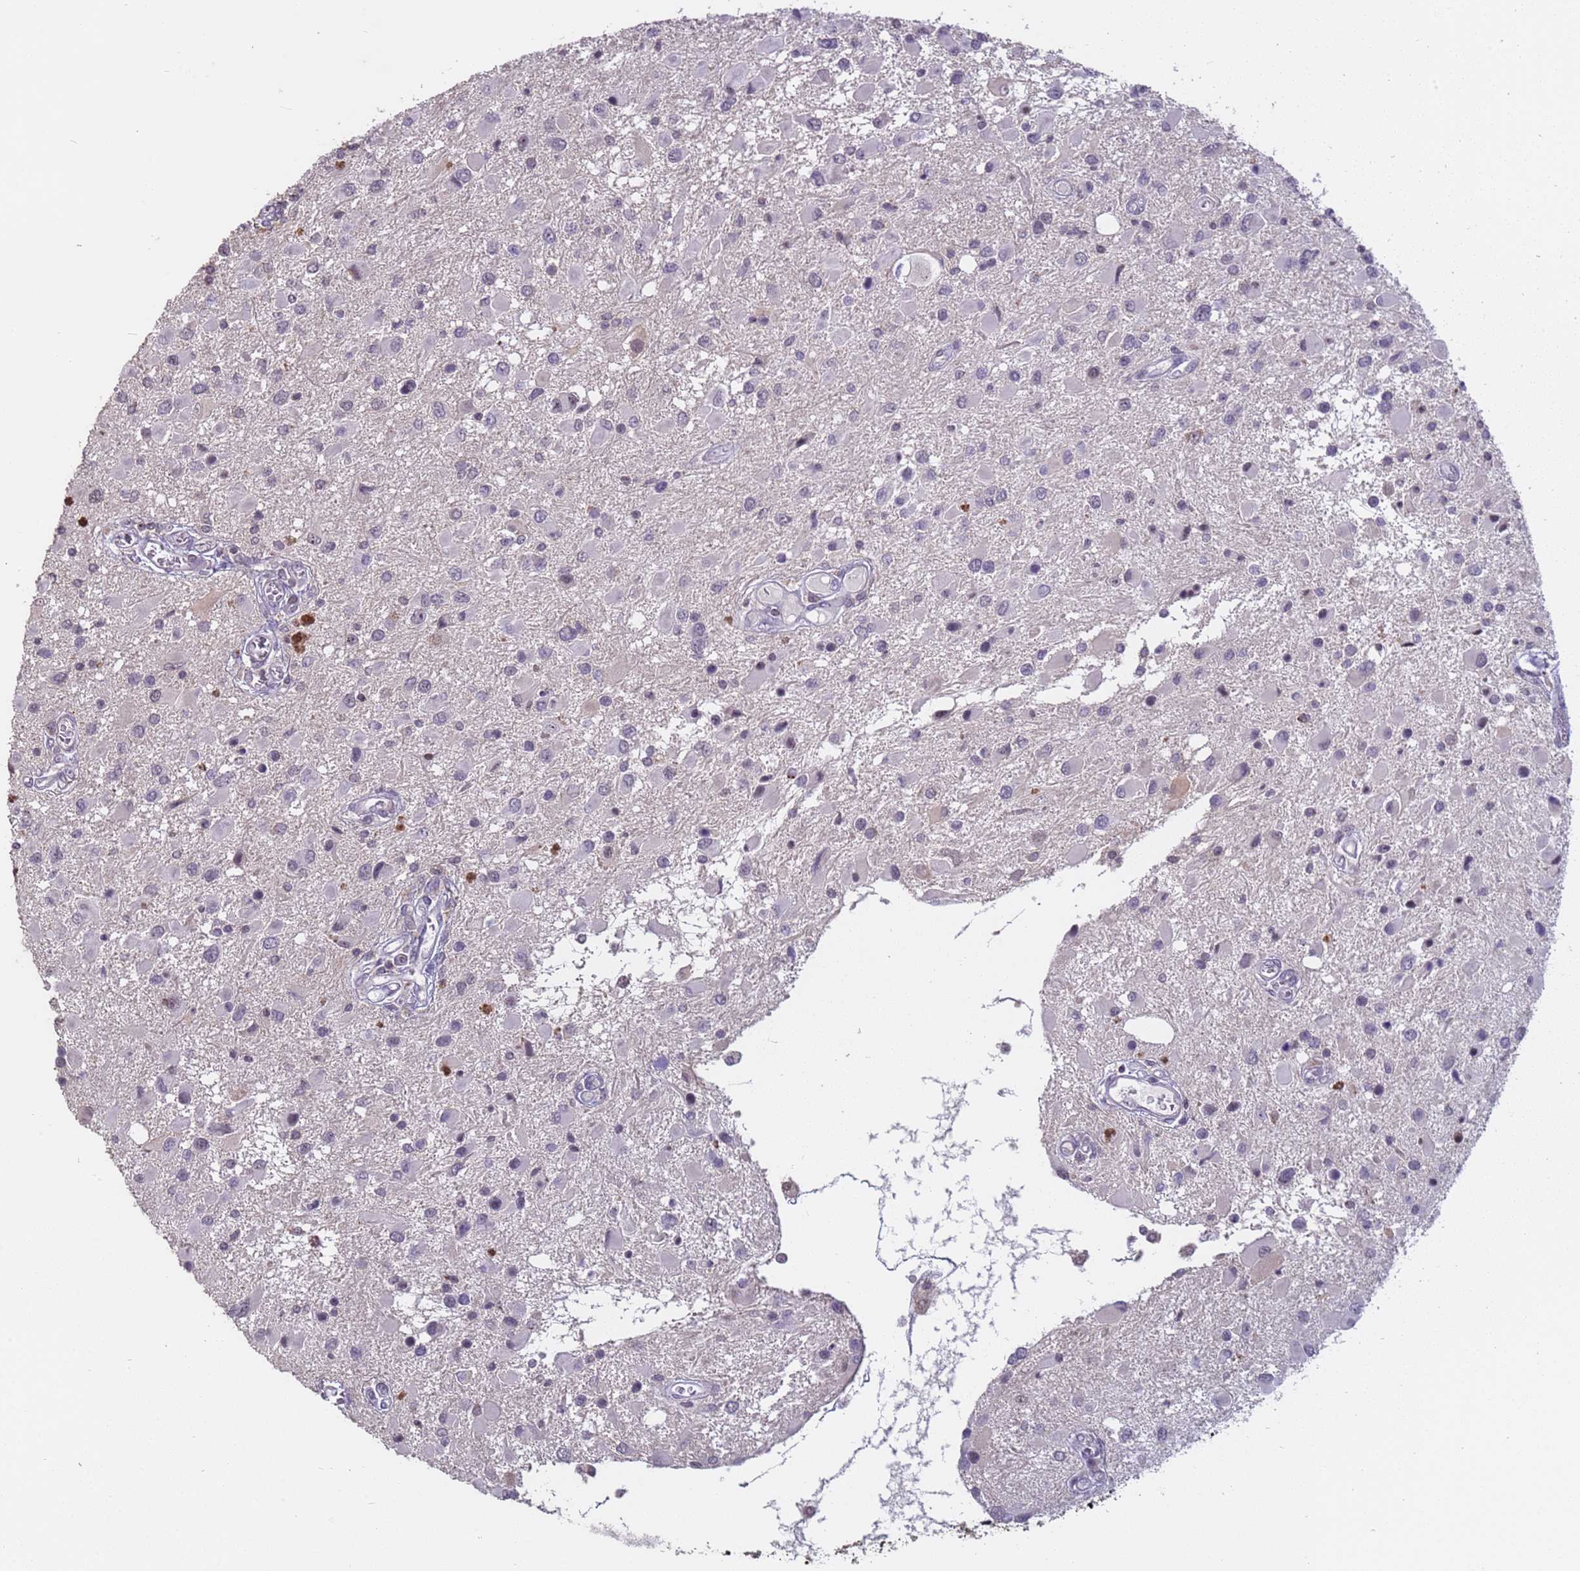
{"staining": {"intensity": "negative", "quantity": "none", "location": "none"}, "tissue": "glioma", "cell_type": "Tumor cells", "image_type": "cancer", "snomed": [{"axis": "morphology", "description": "Glioma, malignant, High grade"}, {"axis": "topography", "description": "Brain"}], "caption": "A photomicrograph of human glioma is negative for staining in tumor cells.", "gene": "VWA3A", "patient": {"sex": "male", "age": 53}}